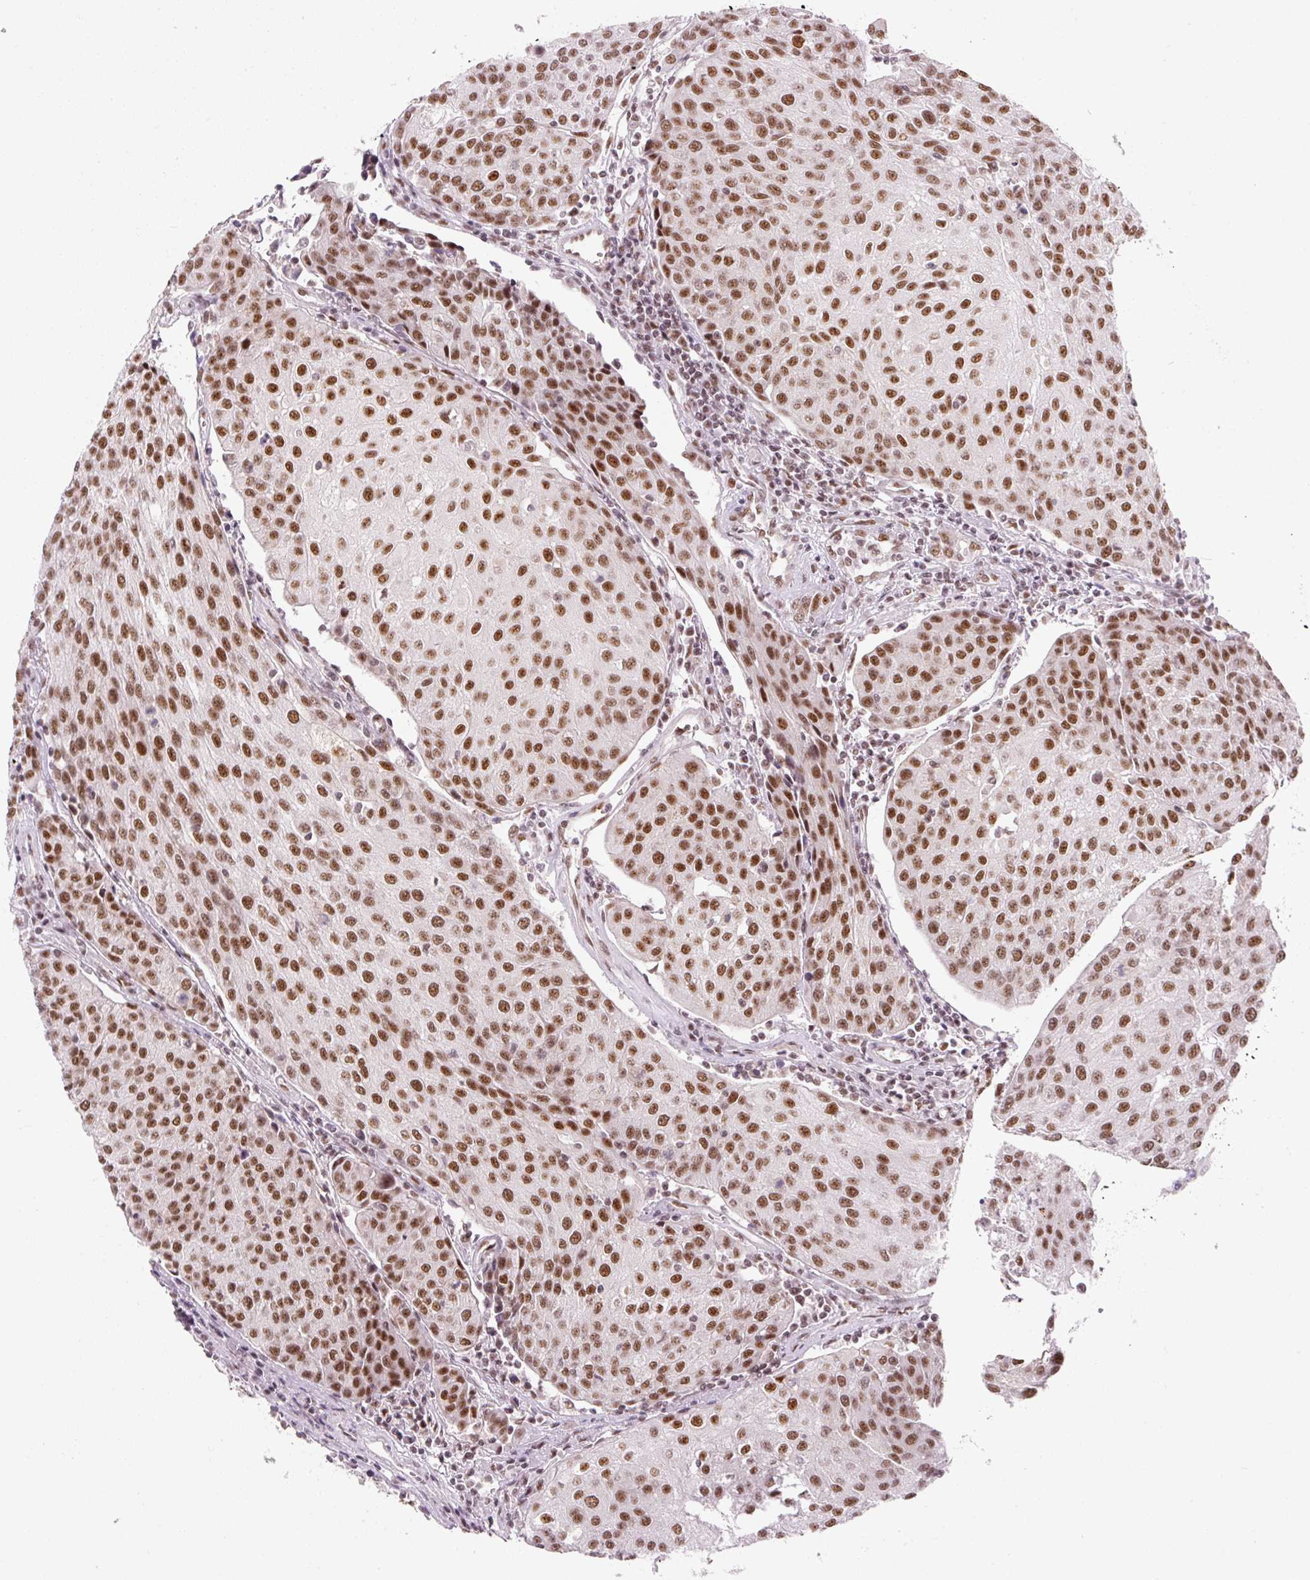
{"staining": {"intensity": "strong", "quantity": ">75%", "location": "nuclear"}, "tissue": "urothelial cancer", "cell_type": "Tumor cells", "image_type": "cancer", "snomed": [{"axis": "morphology", "description": "Urothelial carcinoma, High grade"}, {"axis": "topography", "description": "Urinary bladder"}], "caption": "Protein staining of urothelial cancer tissue reveals strong nuclear expression in about >75% of tumor cells. (DAB (3,3'-diaminobenzidine) IHC with brightfield microscopy, high magnification).", "gene": "U2AF2", "patient": {"sex": "female", "age": 85}}